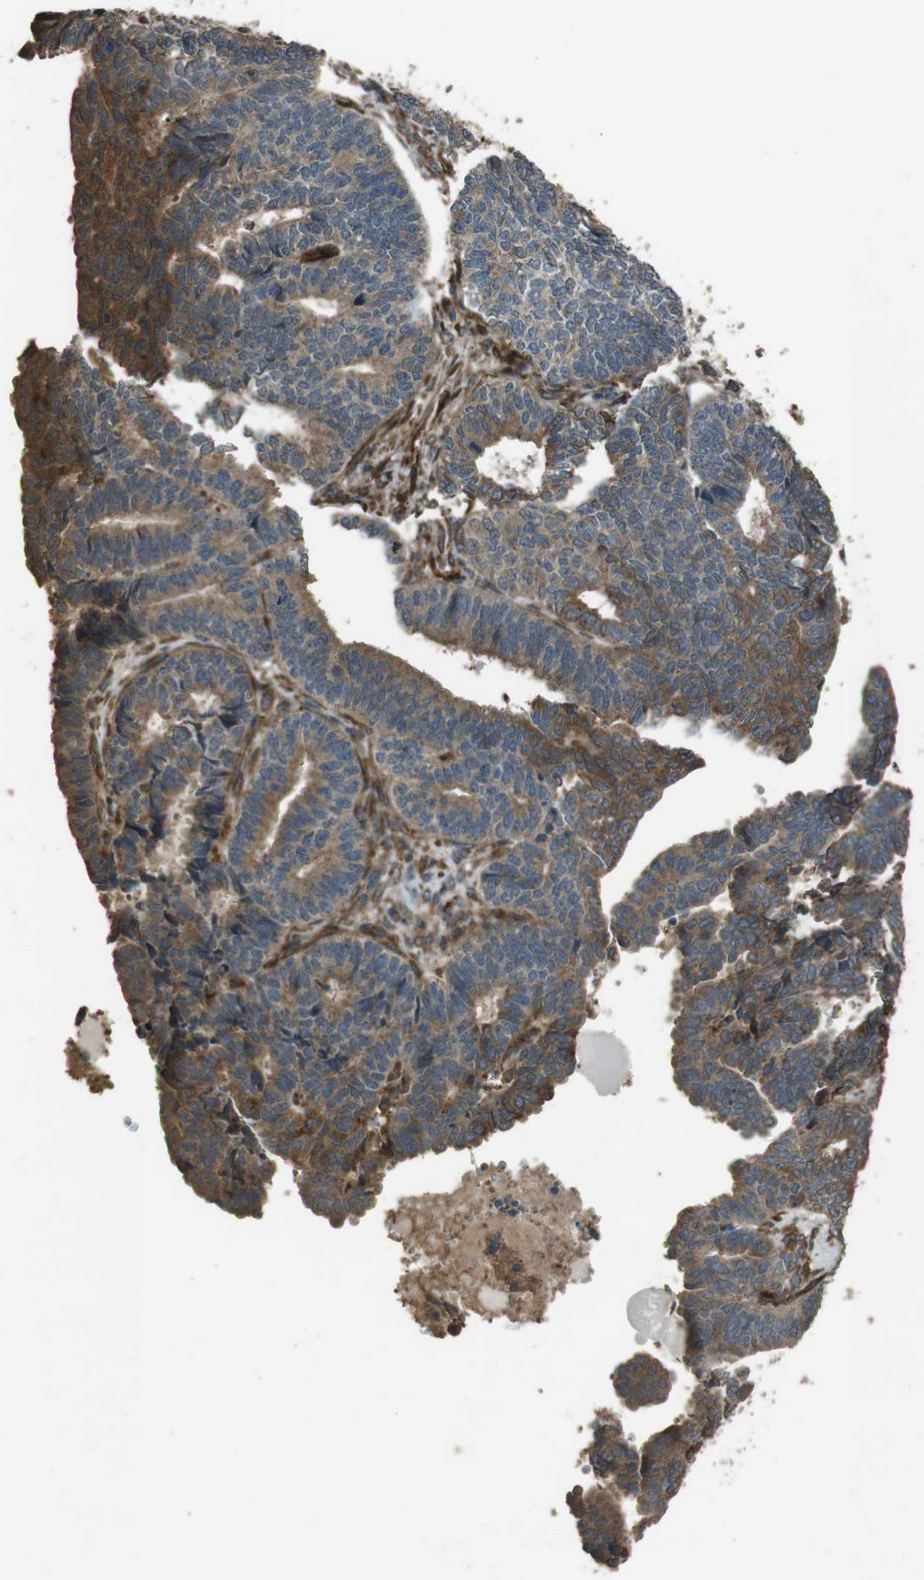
{"staining": {"intensity": "moderate", "quantity": ">75%", "location": "cytoplasmic/membranous"}, "tissue": "endometrial cancer", "cell_type": "Tumor cells", "image_type": "cancer", "snomed": [{"axis": "morphology", "description": "Adenocarcinoma, NOS"}, {"axis": "topography", "description": "Endometrium"}], "caption": "Protein positivity by immunohistochemistry displays moderate cytoplasmic/membranous expression in approximately >75% of tumor cells in endometrial cancer (adenocarcinoma). The staining was performed using DAB to visualize the protein expression in brown, while the nuclei were stained in blue with hematoxylin (Magnification: 20x).", "gene": "MSRB3", "patient": {"sex": "female", "age": 70}}